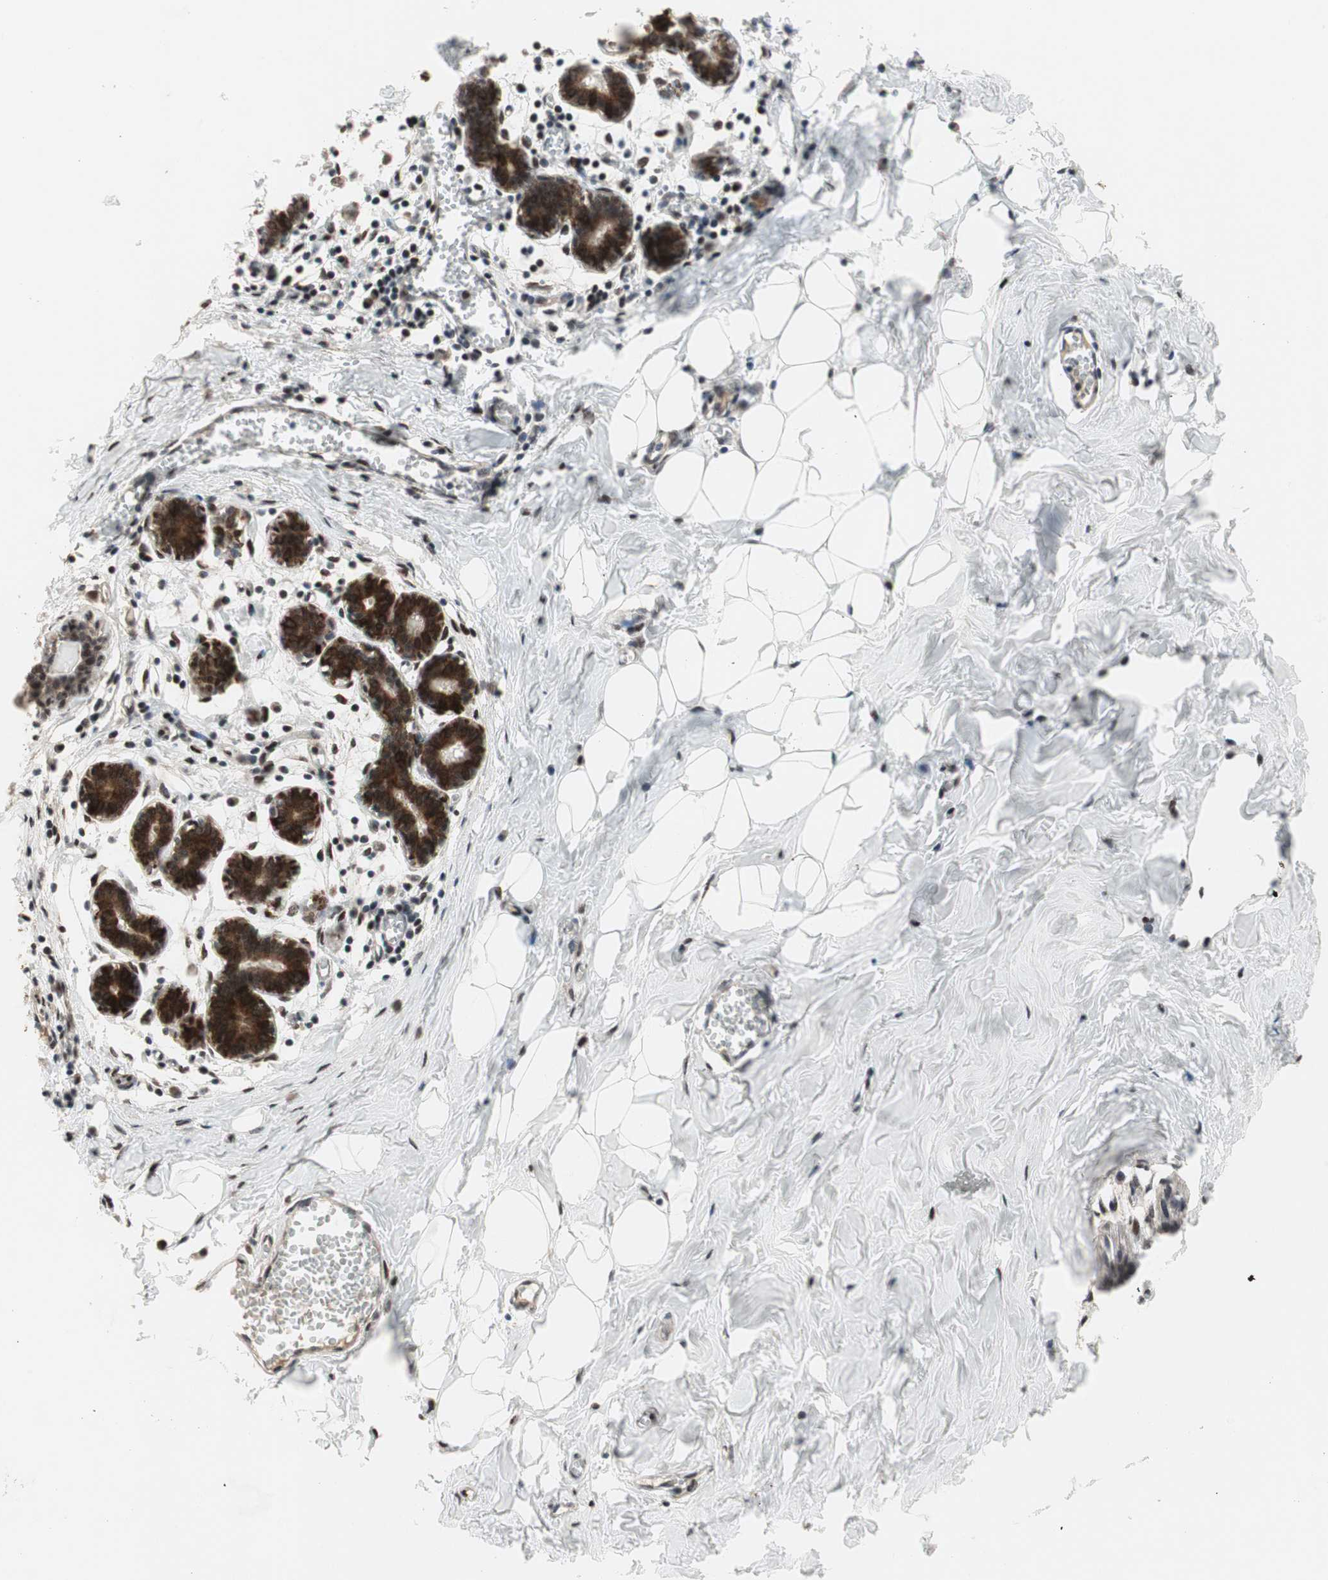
{"staining": {"intensity": "moderate", "quantity": "25%-75%", "location": "nuclear"}, "tissue": "breast", "cell_type": "Adipocytes", "image_type": "normal", "snomed": [{"axis": "morphology", "description": "Normal tissue, NOS"}, {"axis": "topography", "description": "Breast"}], "caption": "Immunohistochemistry (IHC) image of normal breast: breast stained using immunohistochemistry (IHC) displays medium levels of moderate protein expression localized specifically in the nuclear of adipocytes, appearing as a nuclear brown color.", "gene": "TCF12", "patient": {"sex": "female", "age": 27}}